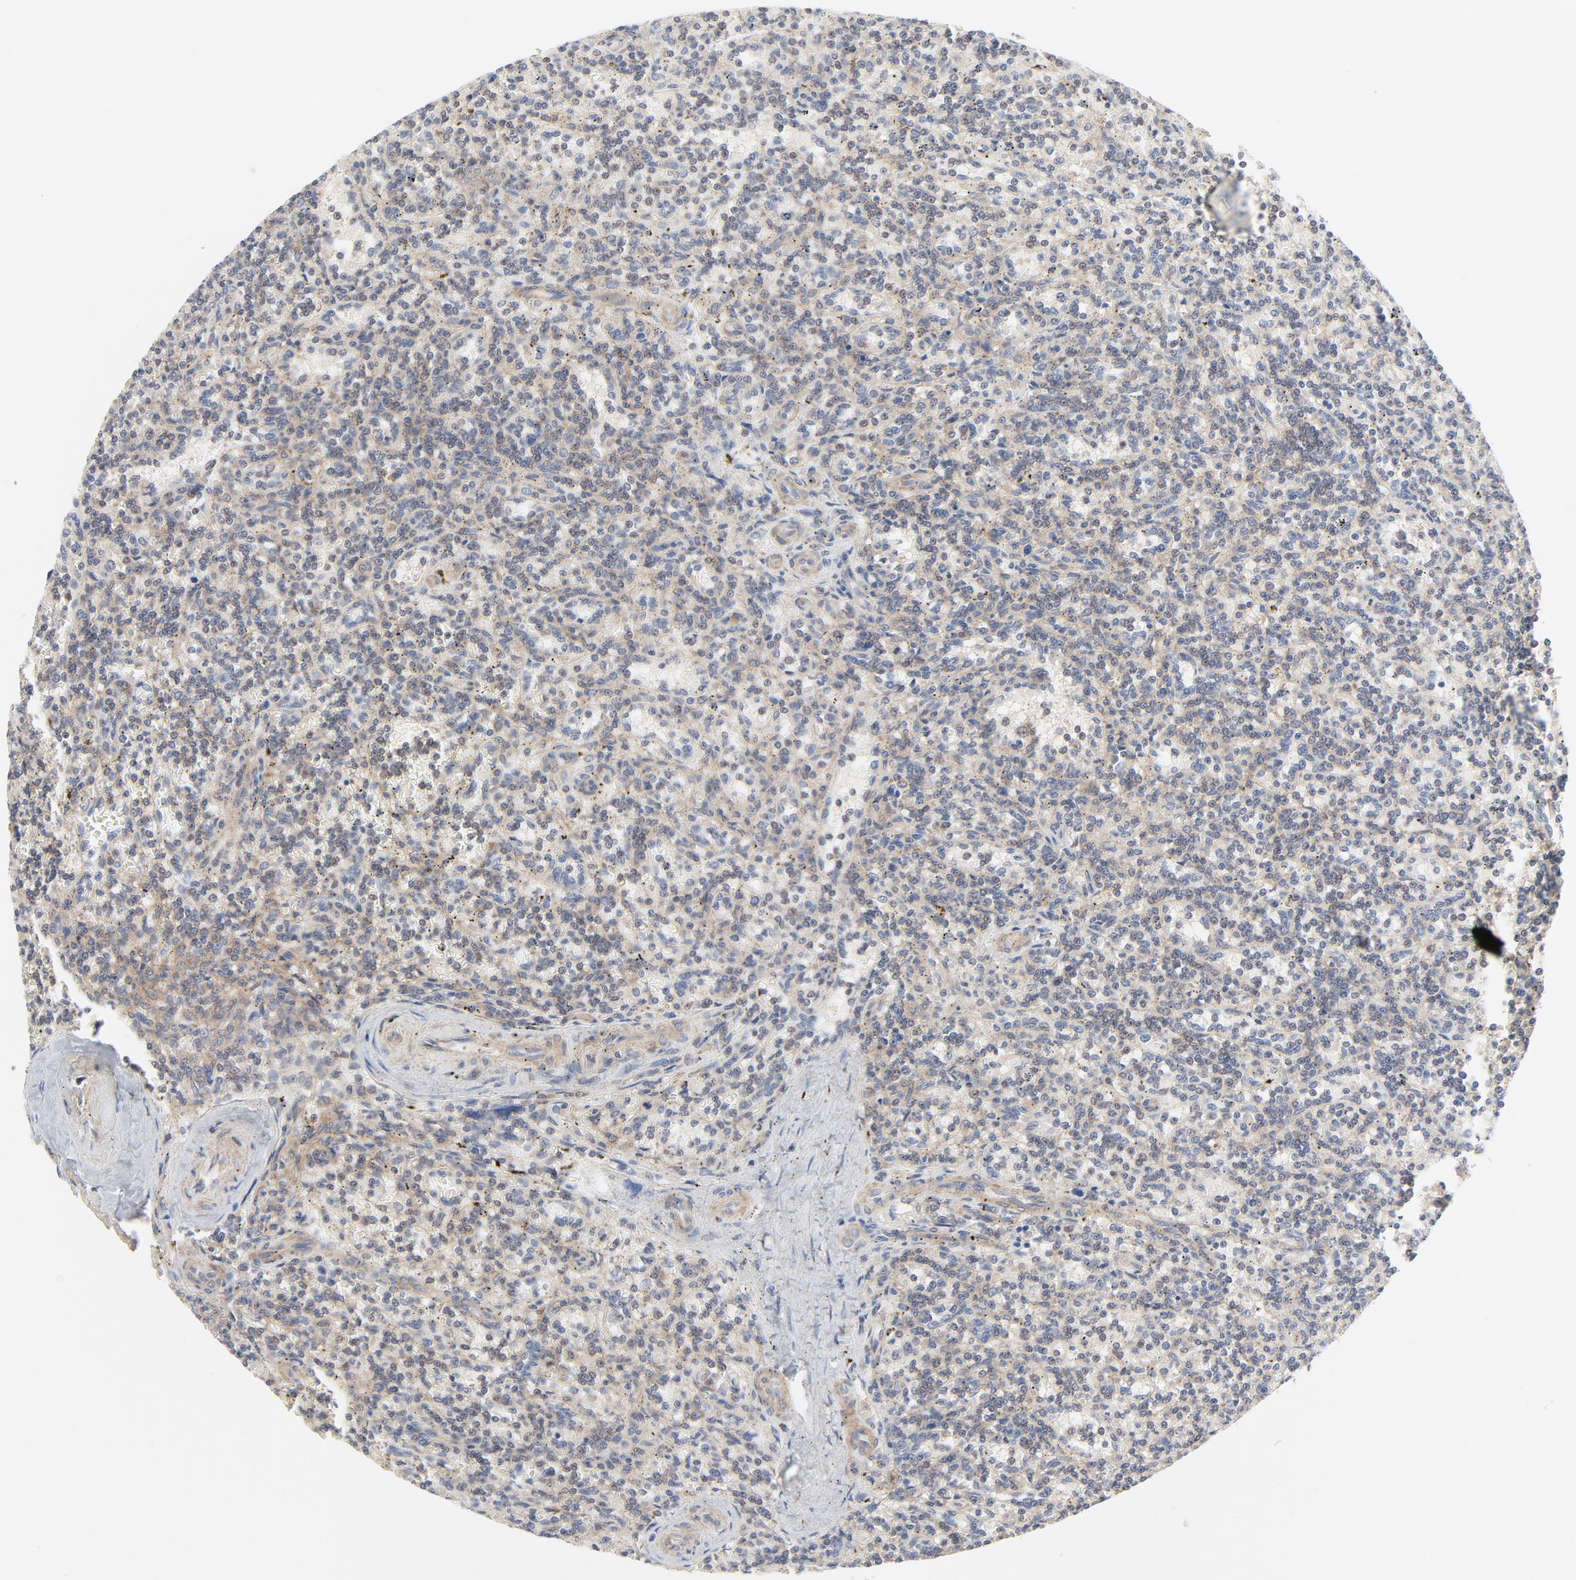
{"staining": {"intensity": "weak", "quantity": "25%-75%", "location": "cytoplasmic/membranous"}, "tissue": "lymphoma", "cell_type": "Tumor cells", "image_type": "cancer", "snomed": [{"axis": "morphology", "description": "Malignant lymphoma, non-Hodgkin's type, Low grade"}, {"axis": "topography", "description": "Spleen"}], "caption": "Weak cytoplasmic/membranous protein staining is appreciated in about 25%-75% of tumor cells in low-grade malignant lymphoma, non-Hodgkin's type. The staining is performed using DAB brown chromogen to label protein expression. The nuclei are counter-stained blue using hematoxylin.", "gene": "MAP2K7", "patient": {"sex": "male", "age": 73}}